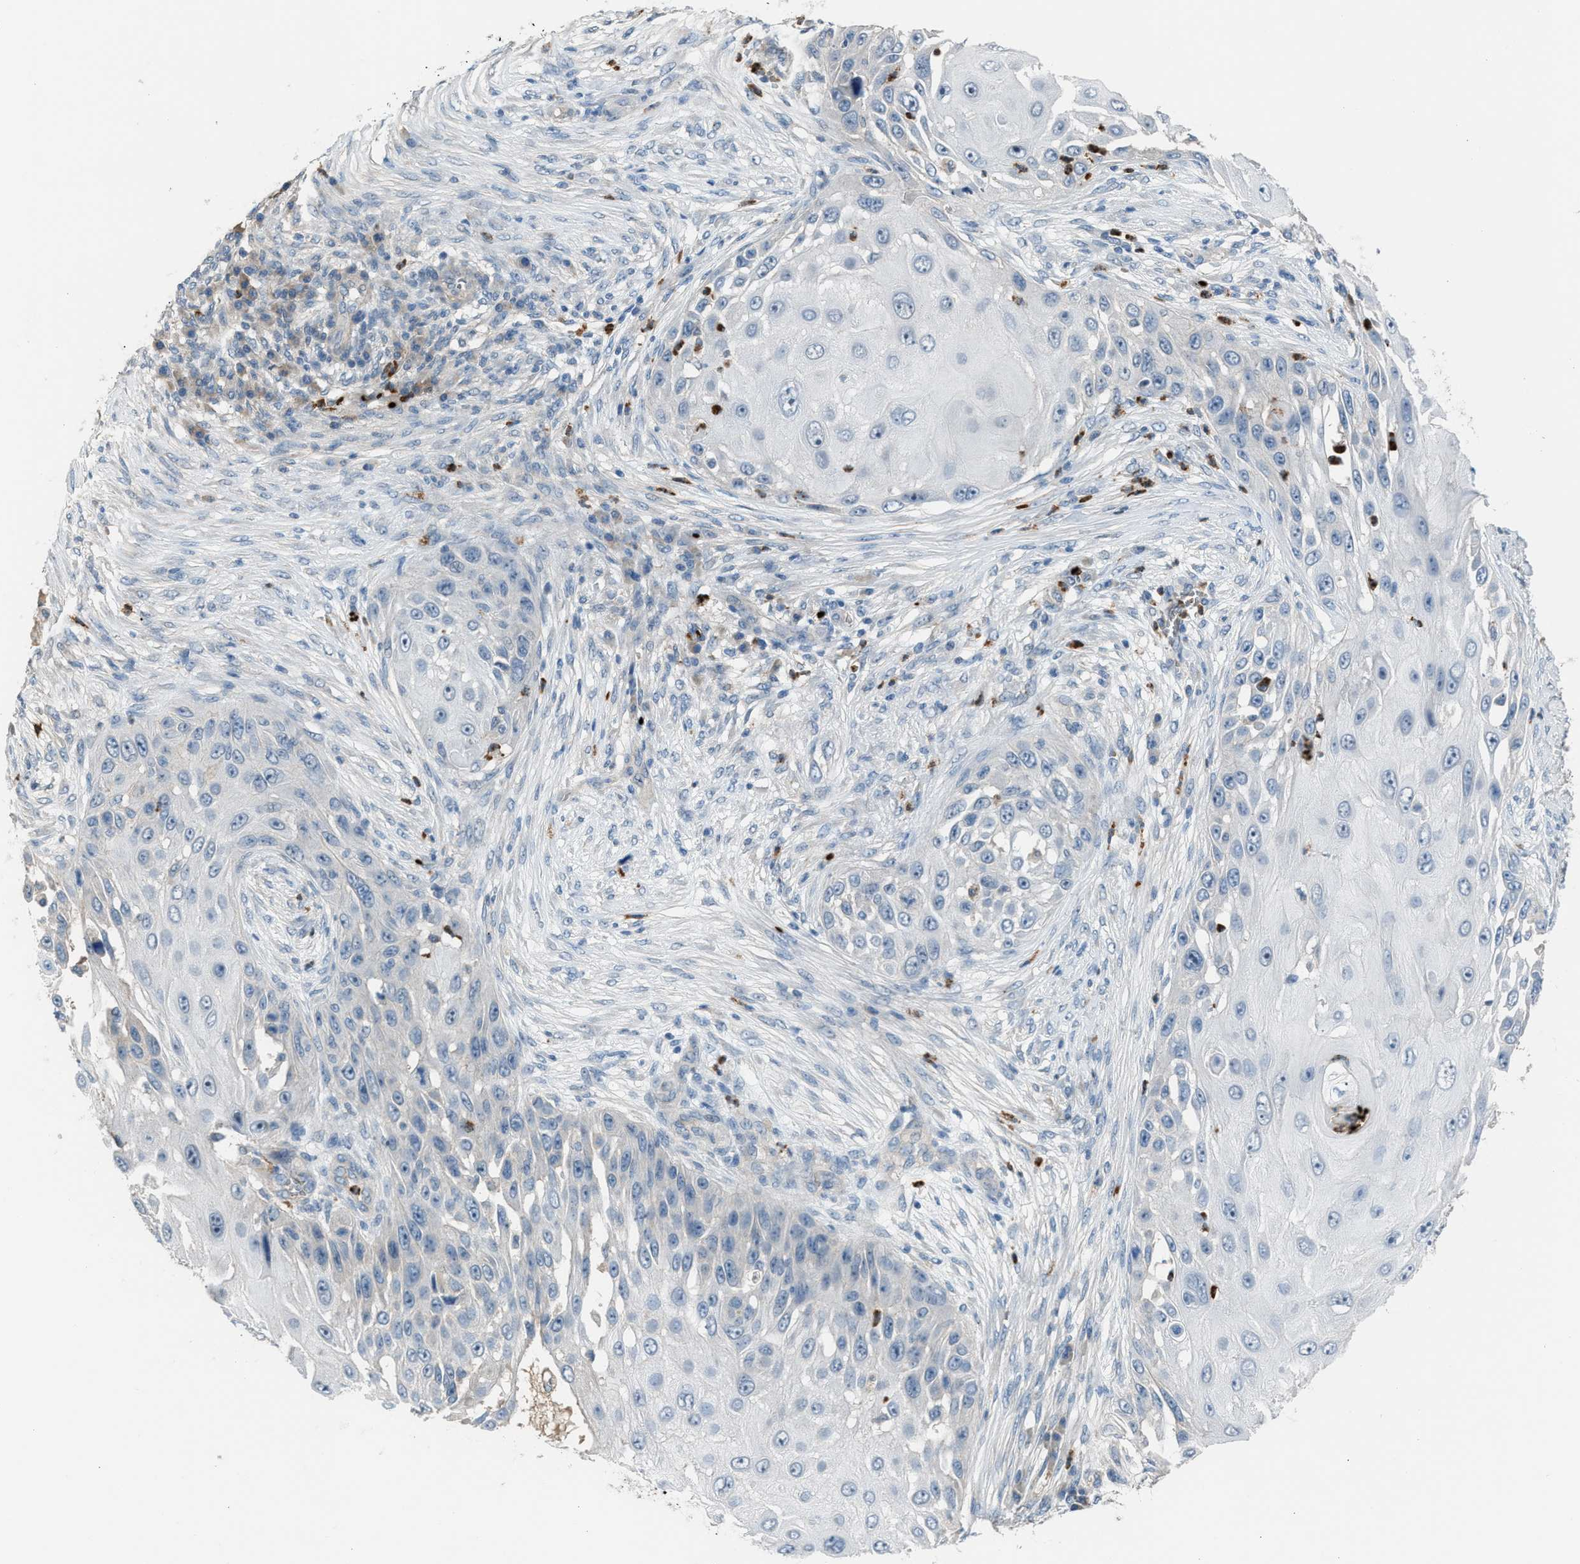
{"staining": {"intensity": "negative", "quantity": "none", "location": "none"}, "tissue": "skin cancer", "cell_type": "Tumor cells", "image_type": "cancer", "snomed": [{"axis": "morphology", "description": "Squamous cell carcinoma, NOS"}, {"axis": "topography", "description": "Skin"}], "caption": "The histopathology image displays no significant expression in tumor cells of skin squamous cell carcinoma. (DAB immunohistochemistry visualized using brightfield microscopy, high magnification).", "gene": "CFAP77", "patient": {"sex": "female", "age": 44}}